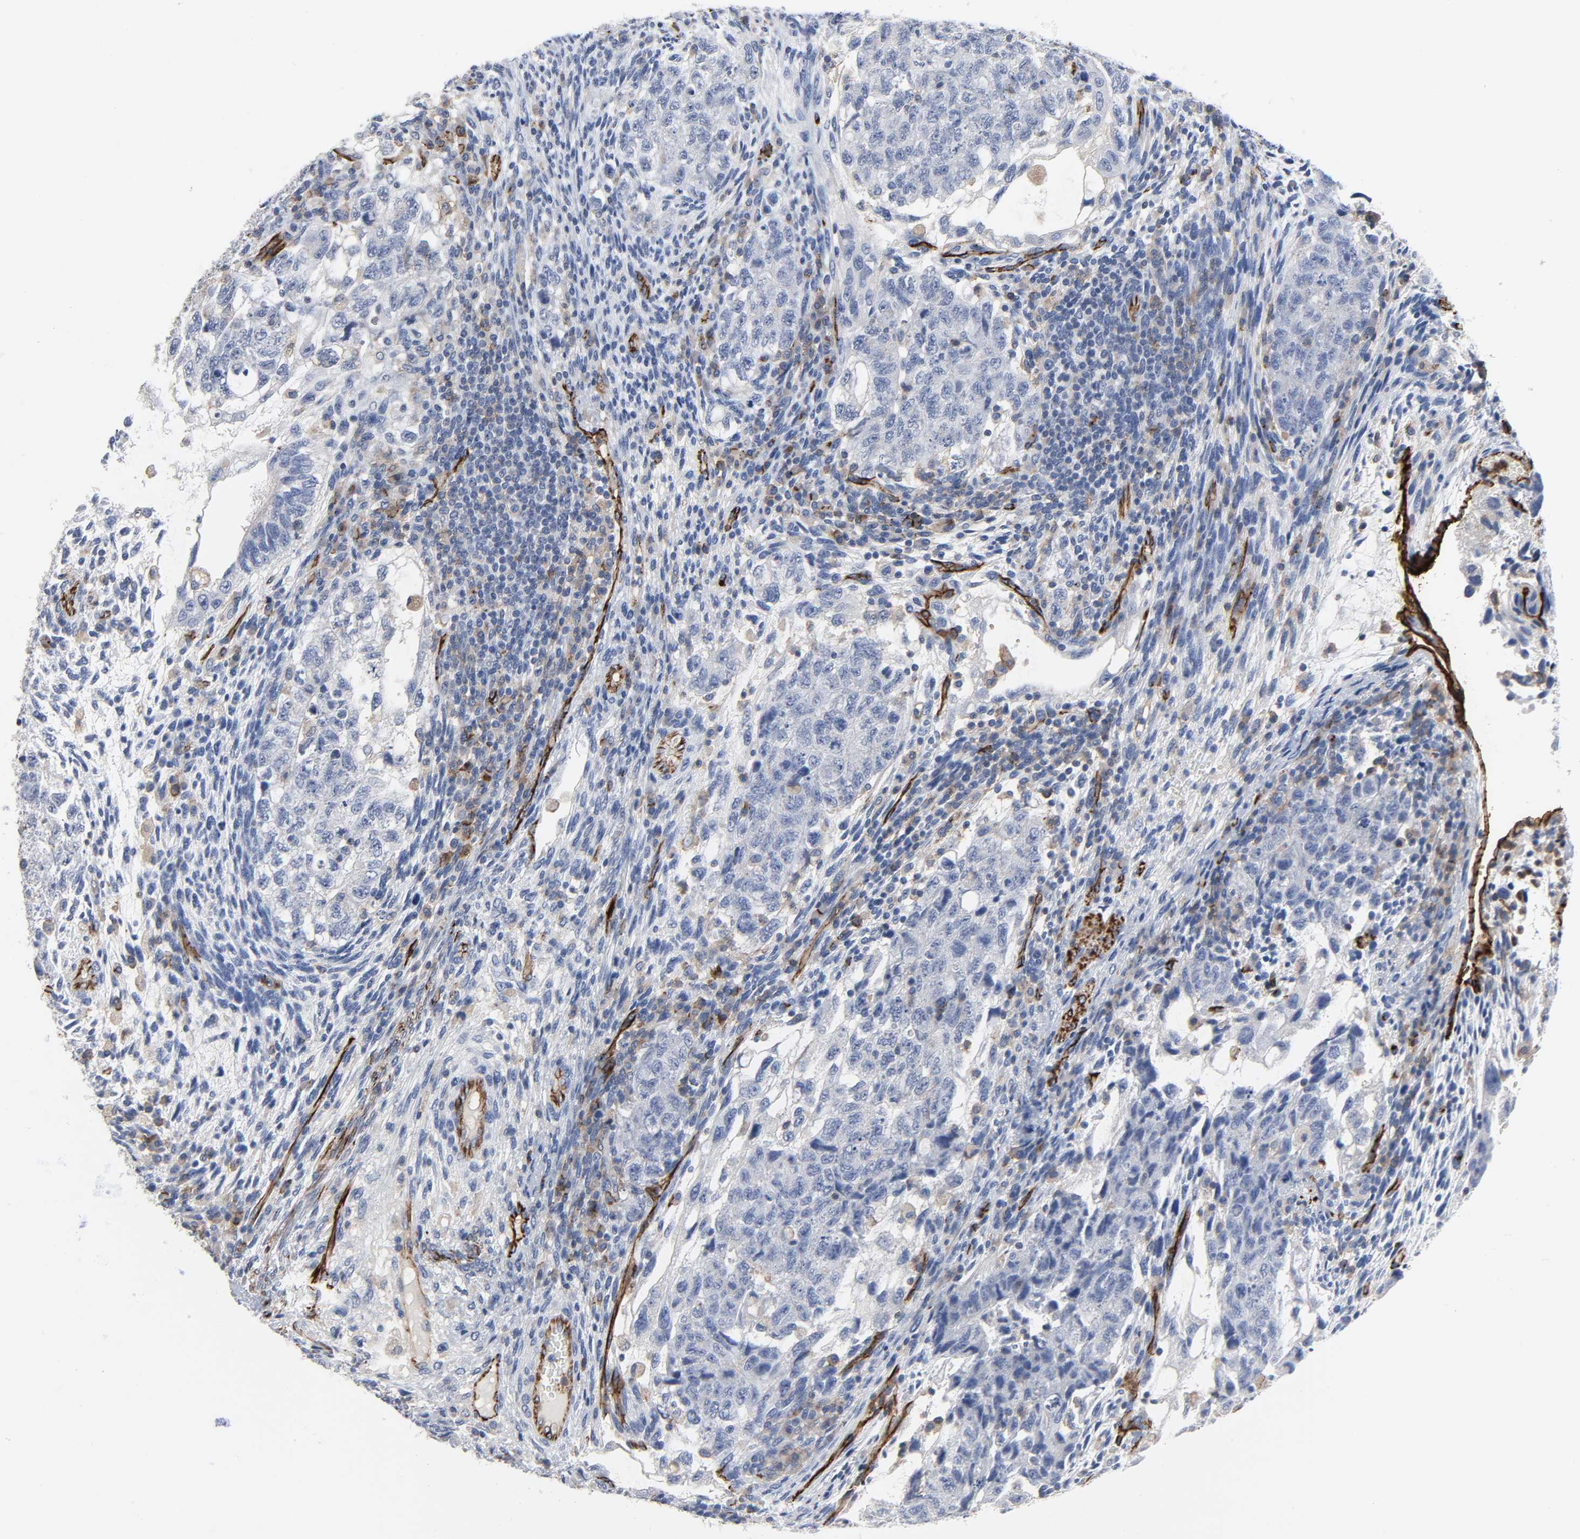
{"staining": {"intensity": "negative", "quantity": "none", "location": "none"}, "tissue": "testis cancer", "cell_type": "Tumor cells", "image_type": "cancer", "snomed": [{"axis": "morphology", "description": "Normal tissue, NOS"}, {"axis": "morphology", "description": "Carcinoma, Embryonal, NOS"}, {"axis": "topography", "description": "Testis"}], "caption": "Tumor cells show no significant protein positivity in embryonal carcinoma (testis).", "gene": "PECAM1", "patient": {"sex": "male", "age": 36}}